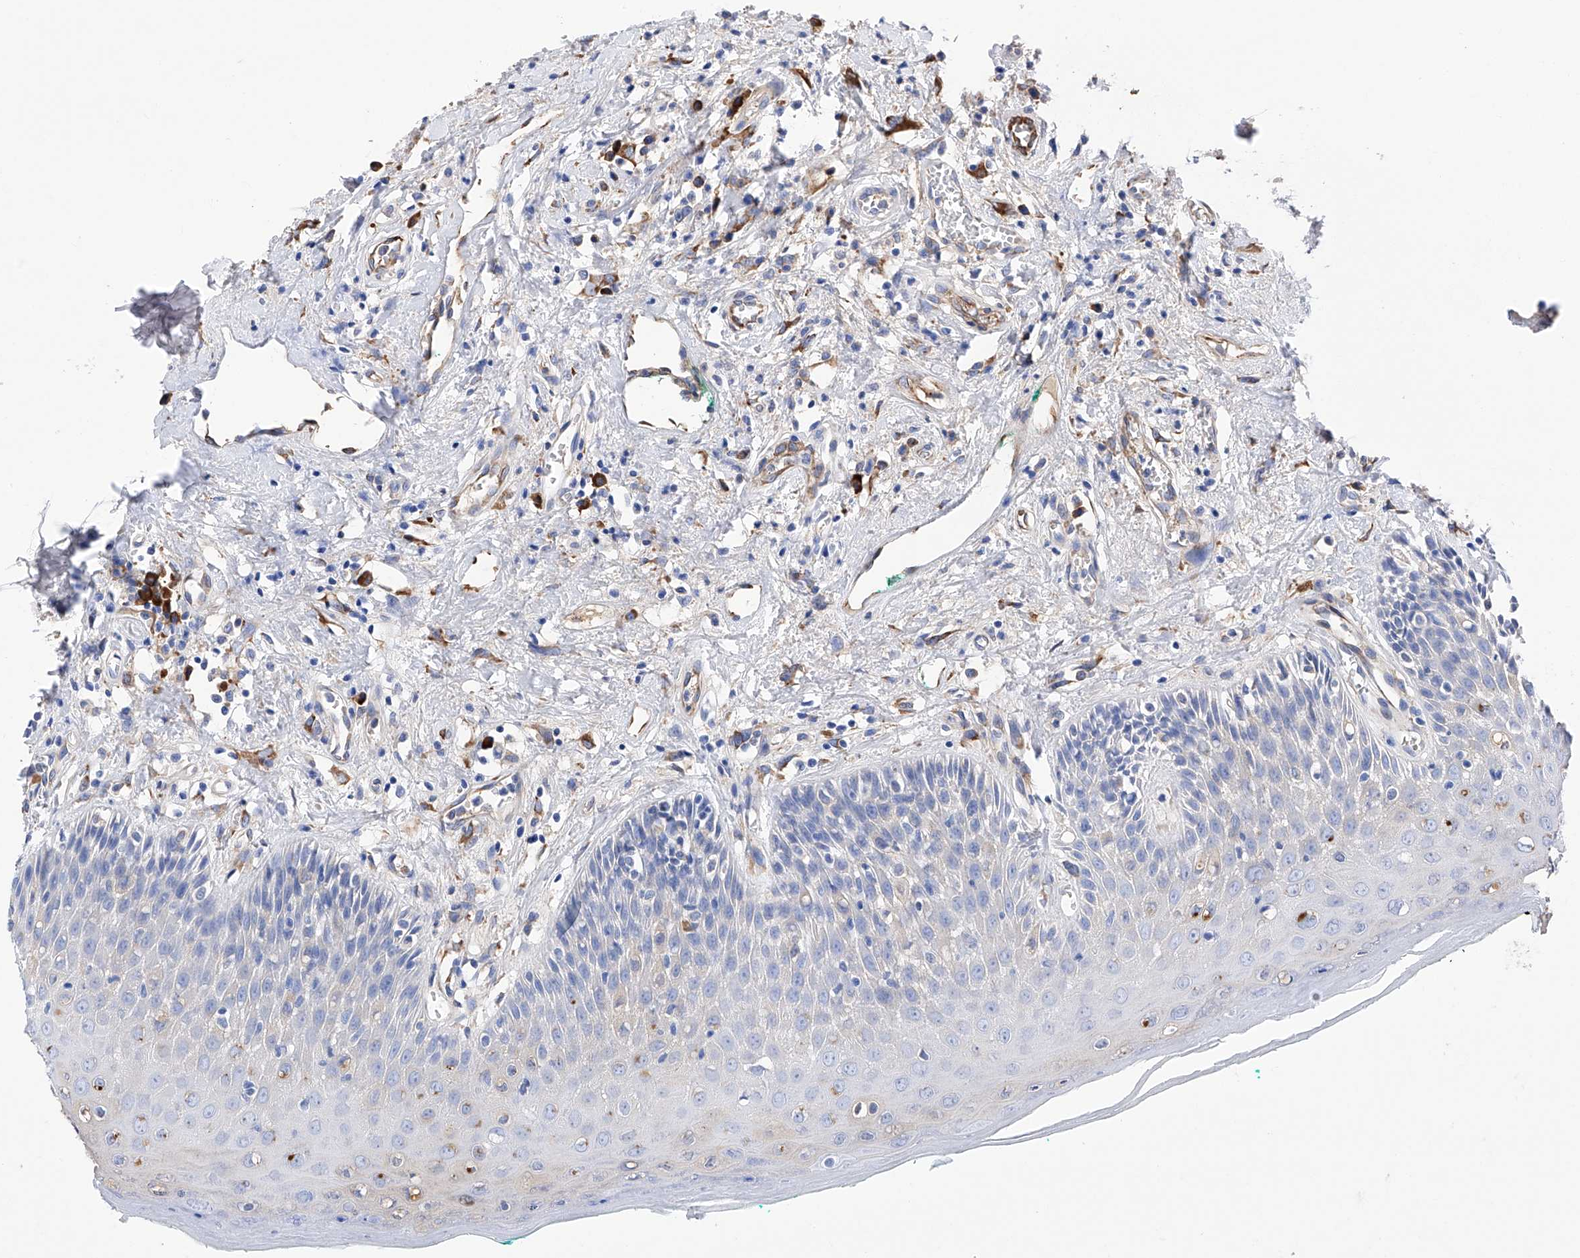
{"staining": {"intensity": "negative", "quantity": "none", "location": "none"}, "tissue": "oral mucosa", "cell_type": "Squamous epithelial cells", "image_type": "normal", "snomed": [{"axis": "morphology", "description": "Normal tissue, NOS"}, {"axis": "topography", "description": "Oral tissue"}], "caption": "There is no significant expression in squamous epithelial cells of oral mucosa. (DAB immunohistochemistry with hematoxylin counter stain).", "gene": "PDIA5", "patient": {"sex": "female", "age": 70}}